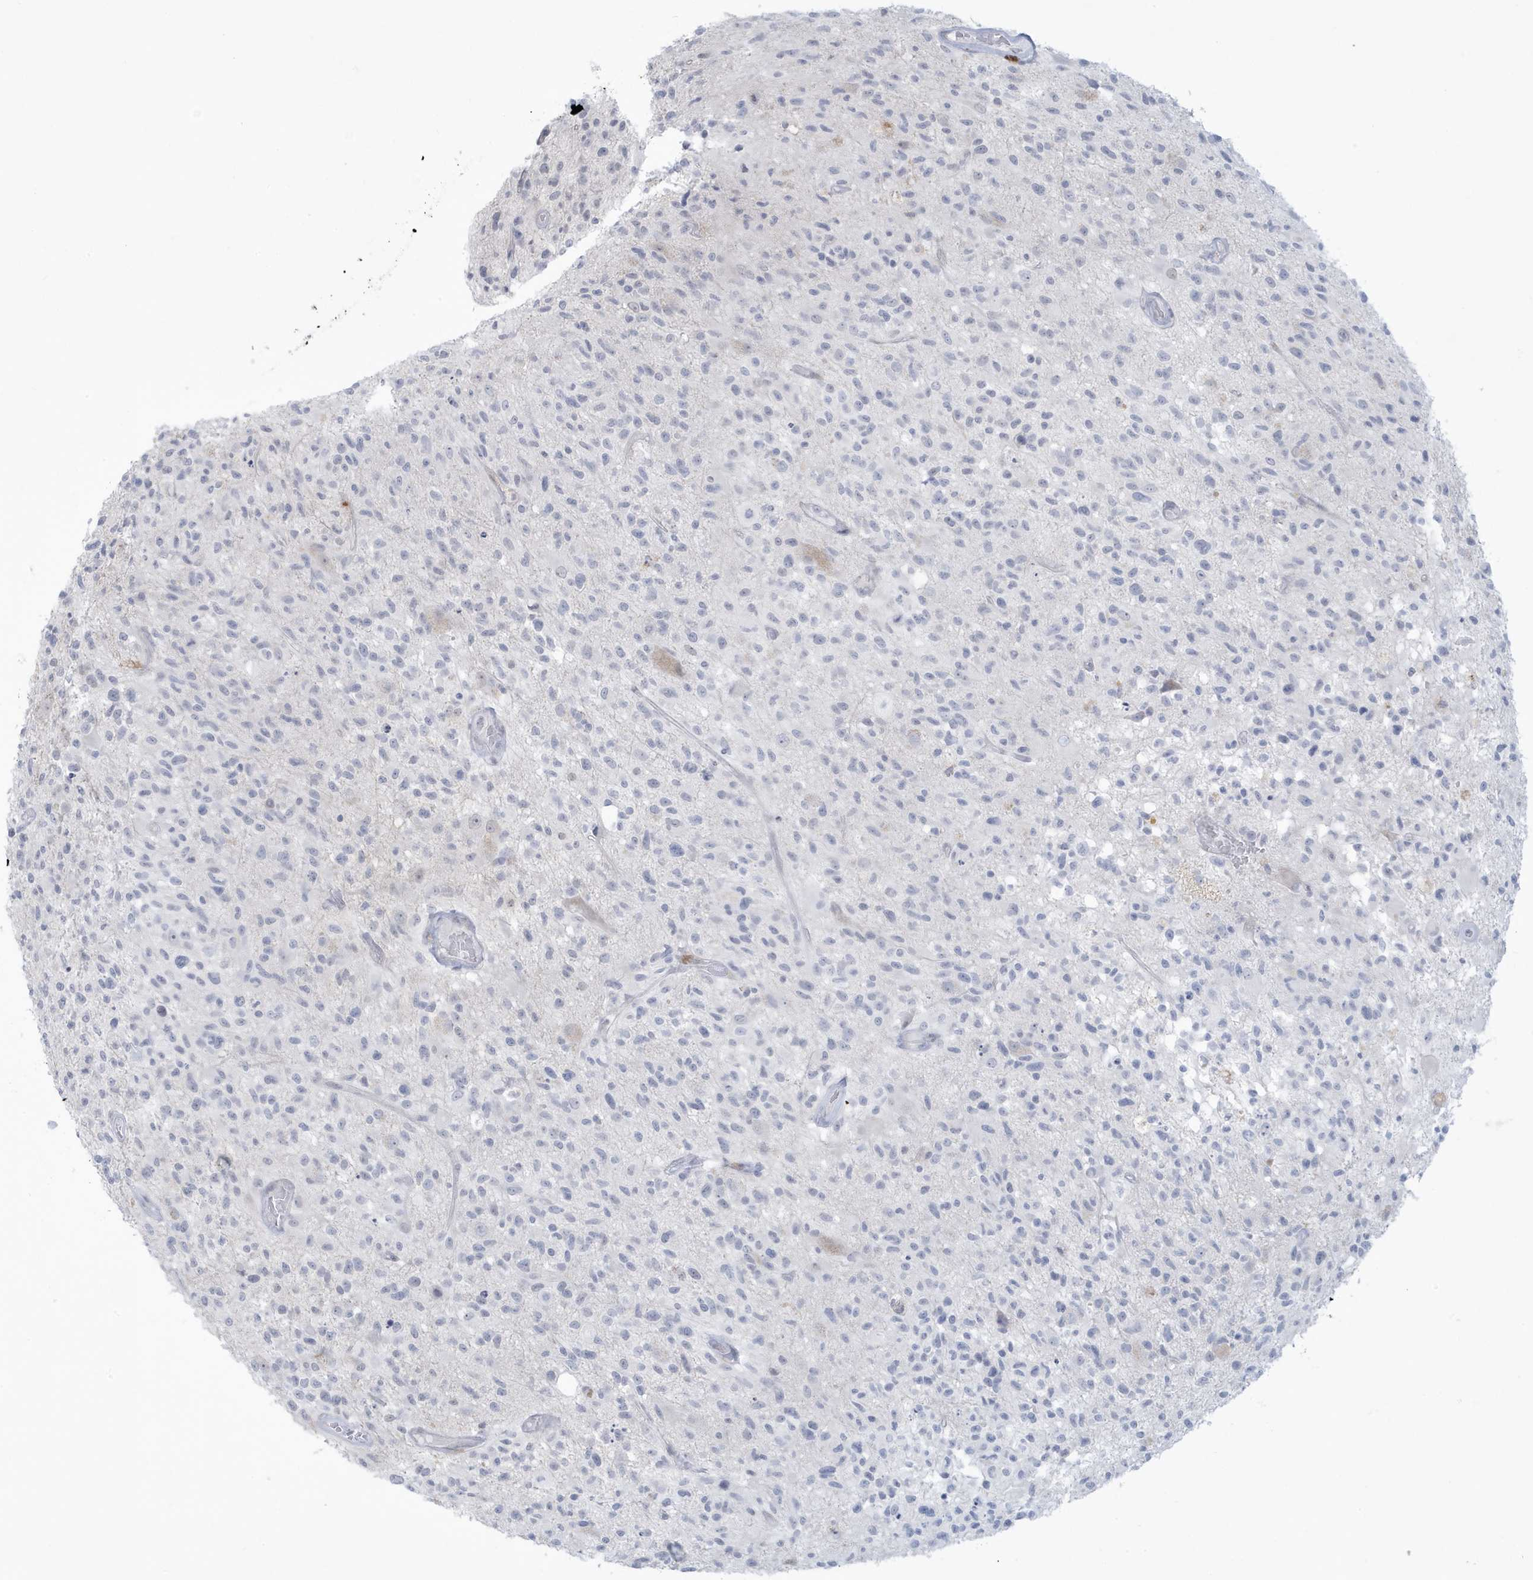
{"staining": {"intensity": "negative", "quantity": "none", "location": "none"}, "tissue": "glioma", "cell_type": "Tumor cells", "image_type": "cancer", "snomed": [{"axis": "morphology", "description": "Glioma, malignant, High grade"}, {"axis": "morphology", "description": "Glioblastoma, NOS"}, {"axis": "topography", "description": "Brain"}], "caption": "This micrograph is of malignant high-grade glioma stained with immunohistochemistry to label a protein in brown with the nuclei are counter-stained blue. There is no staining in tumor cells.", "gene": "HERC6", "patient": {"sex": "male", "age": 60}}